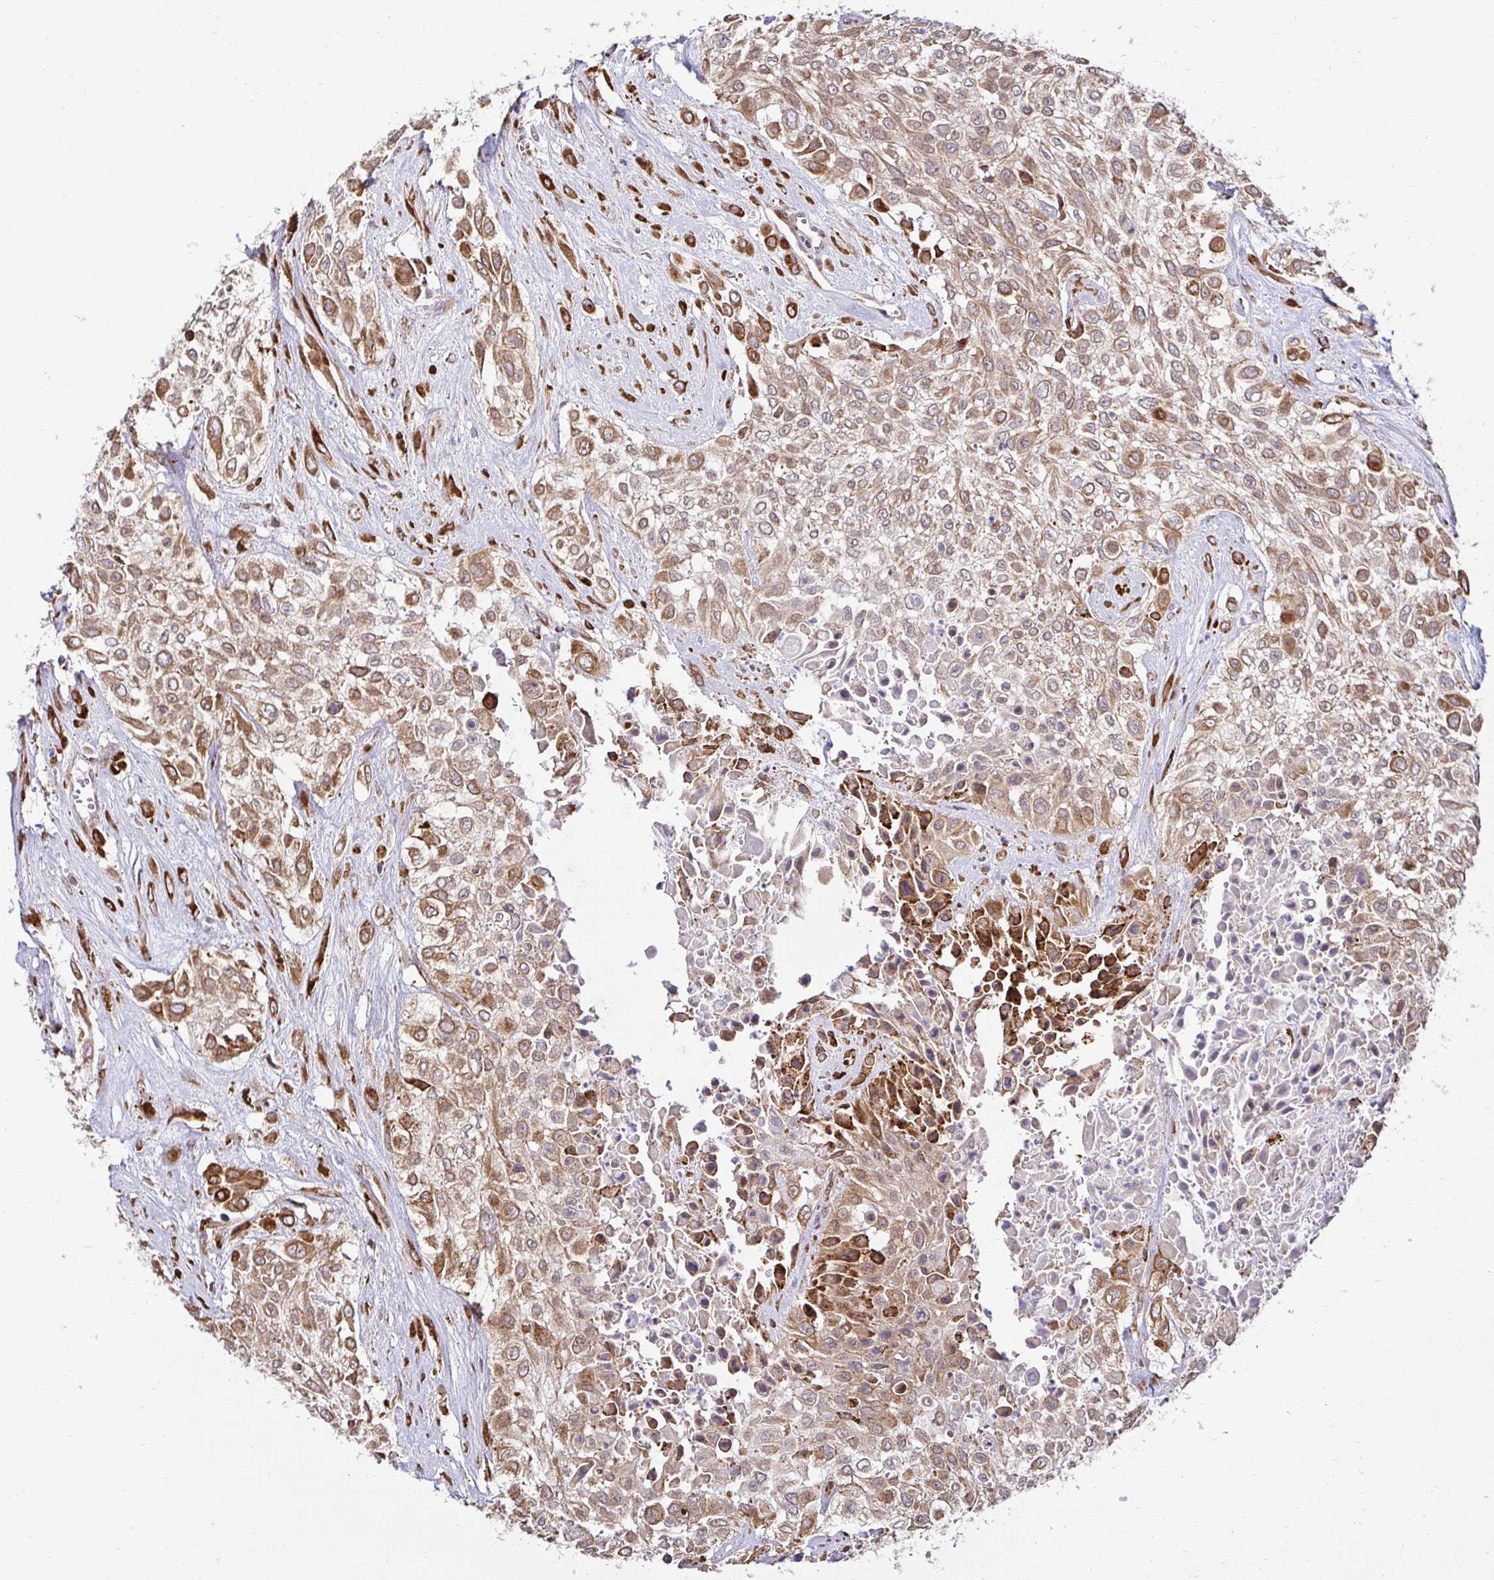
{"staining": {"intensity": "moderate", "quantity": ">75%", "location": "cytoplasmic/membranous"}, "tissue": "urothelial cancer", "cell_type": "Tumor cells", "image_type": "cancer", "snomed": [{"axis": "morphology", "description": "Urothelial carcinoma, High grade"}, {"axis": "topography", "description": "Urinary bladder"}], "caption": "A medium amount of moderate cytoplasmic/membranous staining is identified in about >75% of tumor cells in high-grade urothelial carcinoma tissue. Using DAB (brown) and hematoxylin (blue) stains, captured at high magnification using brightfield microscopy.", "gene": "HPS1", "patient": {"sex": "male", "age": 57}}